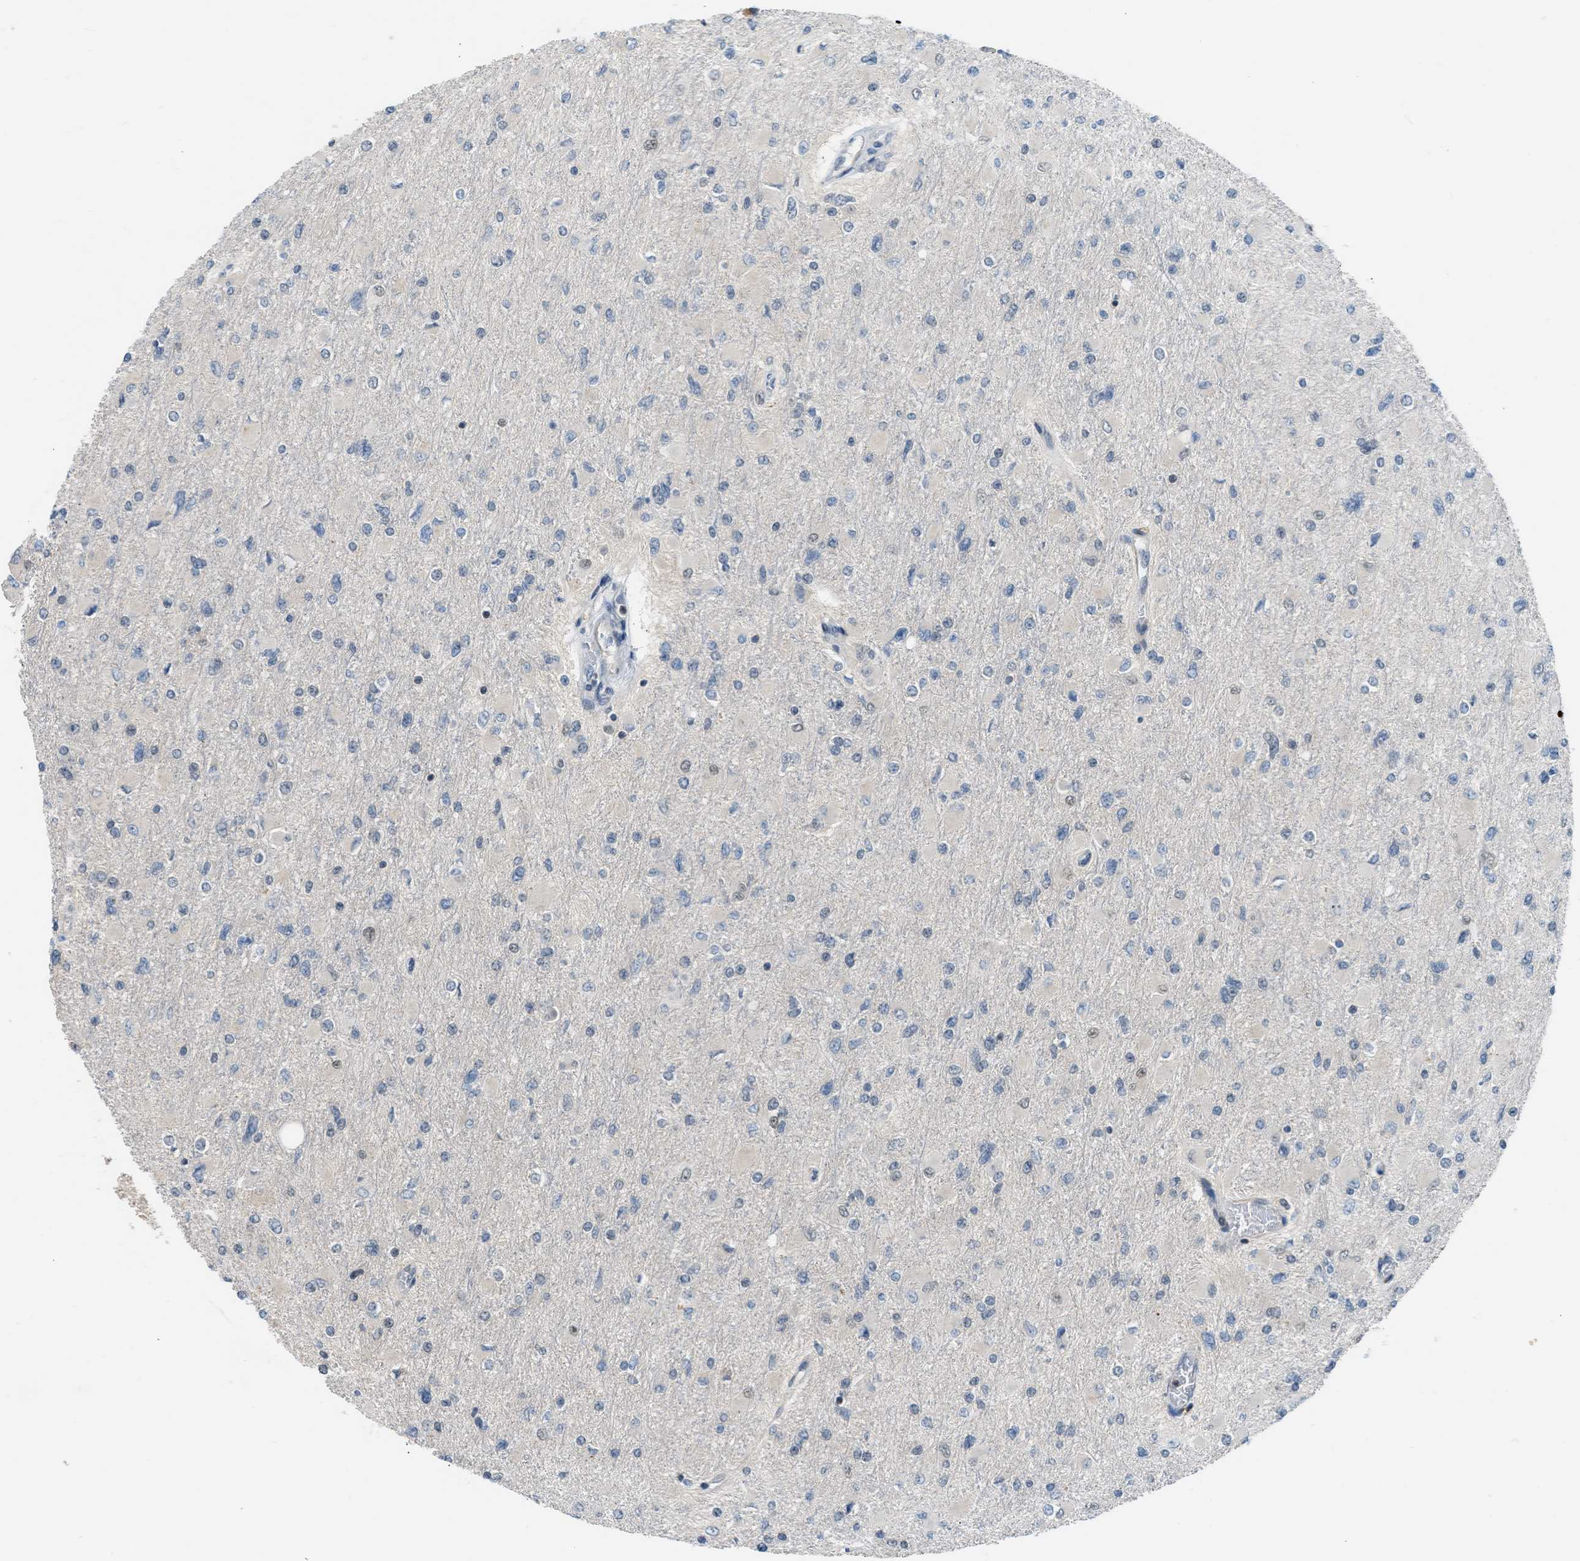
{"staining": {"intensity": "negative", "quantity": "none", "location": "none"}, "tissue": "glioma", "cell_type": "Tumor cells", "image_type": "cancer", "snomed": [{"axis": "morphology", "description": "Glioma, malignant, High grade"}, {"axis": "topography", "description": "Cerebral cortex"}], "caption": "Immunohistochemistry (IHC) of malignant glioma (high-grade) shows no positivity in tumor cells. (DAB (3,3'-diaminobenzidine) immunohistochemistry (IHC) with hematoxylin counter stain).", "gene": "TTBK2", "patient": {"sex": "female", "age": 36}}